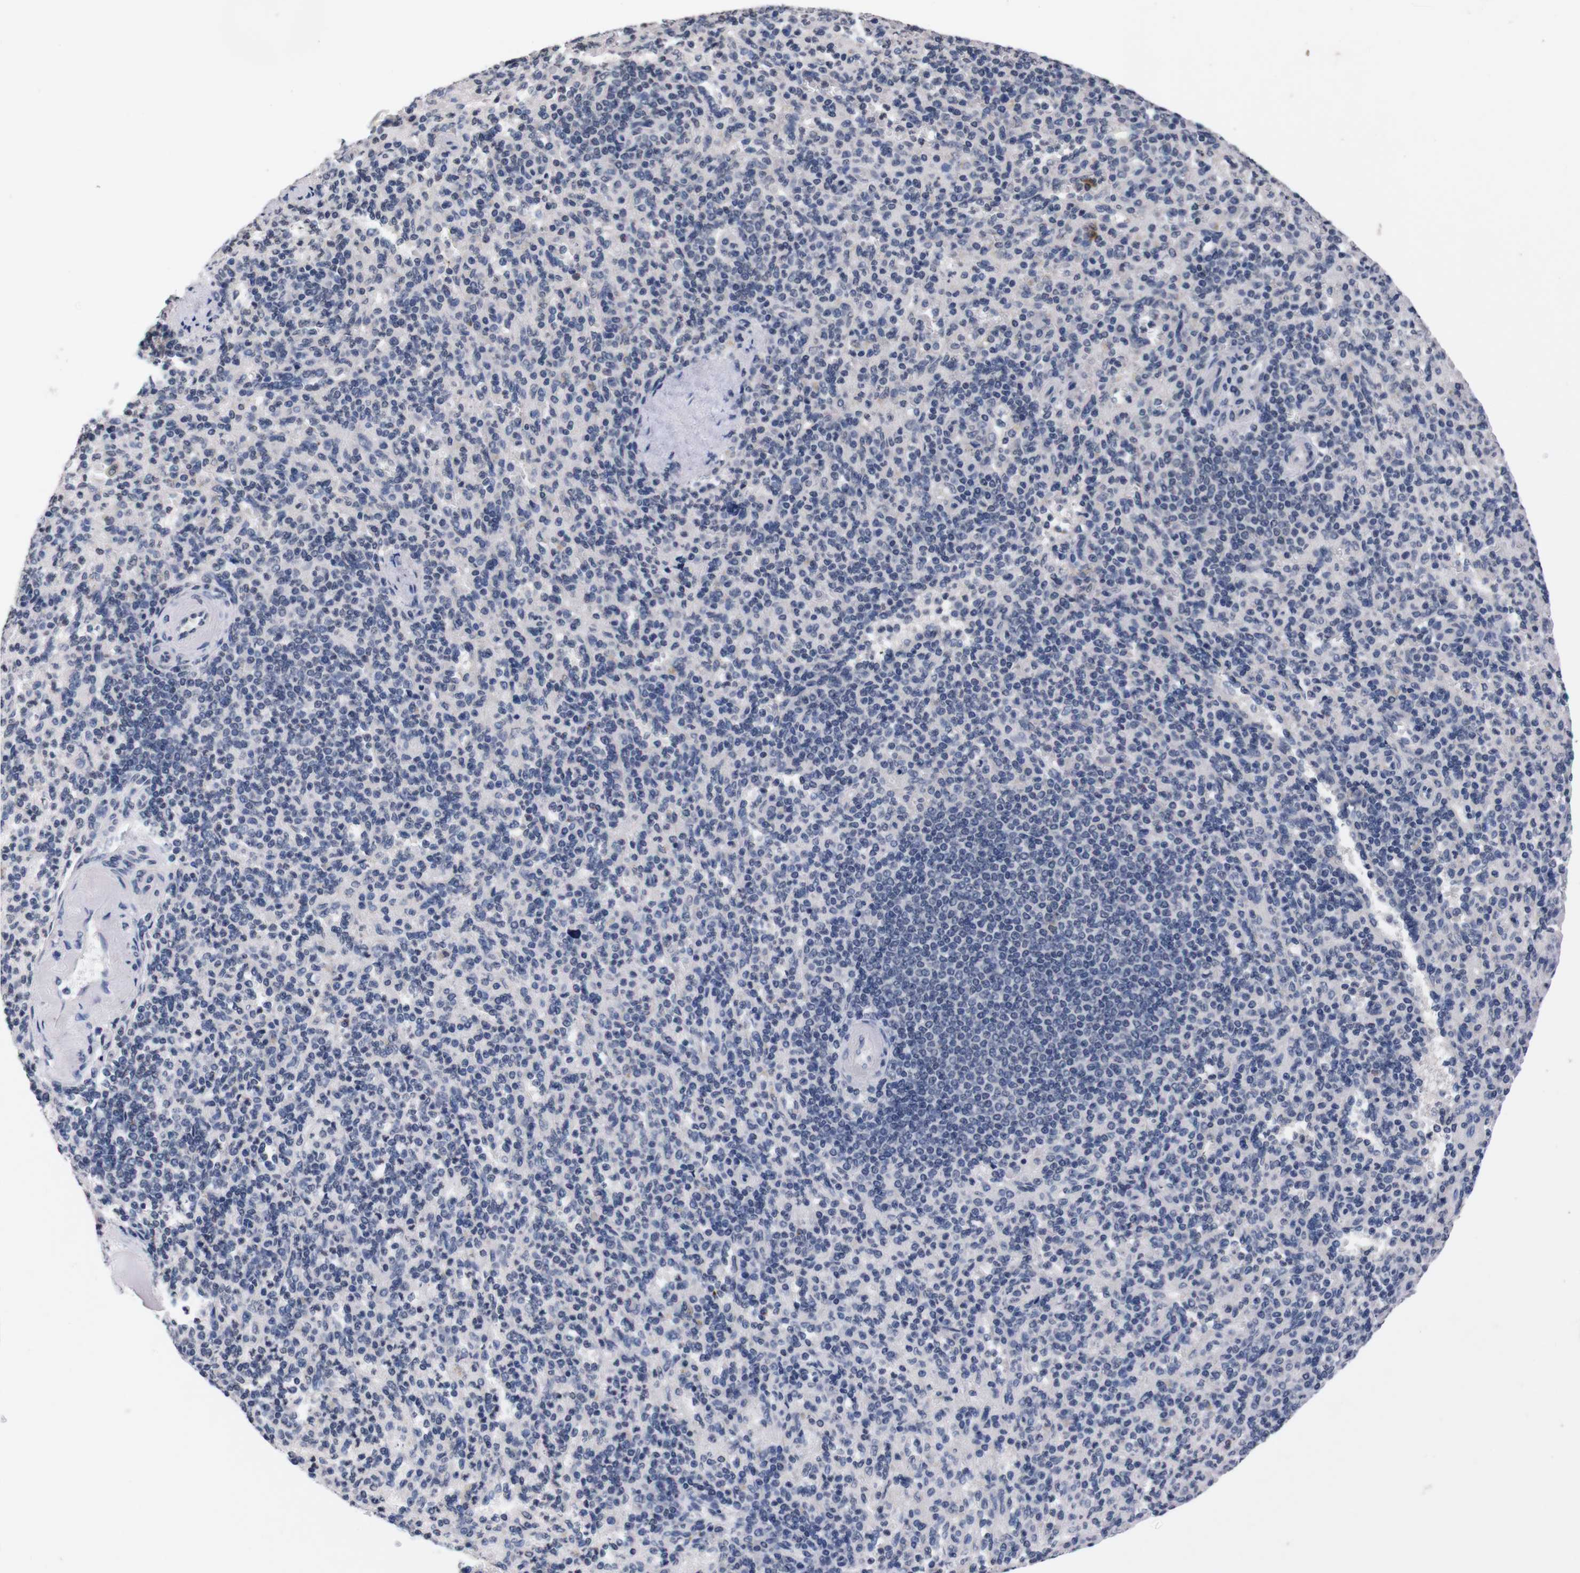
{"staining": {"intensity": "negative", "quantity": "none", "location": "none"}, "tissue": "spleen", "cell_type": "Cells in red pulp", "image_type": "normal", "snomed": [{"axis": "morphology", "description": "Normal tissue, NOS"}, {"axis": "topography", "description": "Spleen"}], "caption": "High power microscopy histopathology image of an IHC micrograph of benign spleen, revealing no significant expression in cells in red pulp. (DAB immunohistochemistry visualized using brightfield microscopy, high magnification).", "gene": "TNFRSF21", "patient": {"sex": "female", "age": 74}}